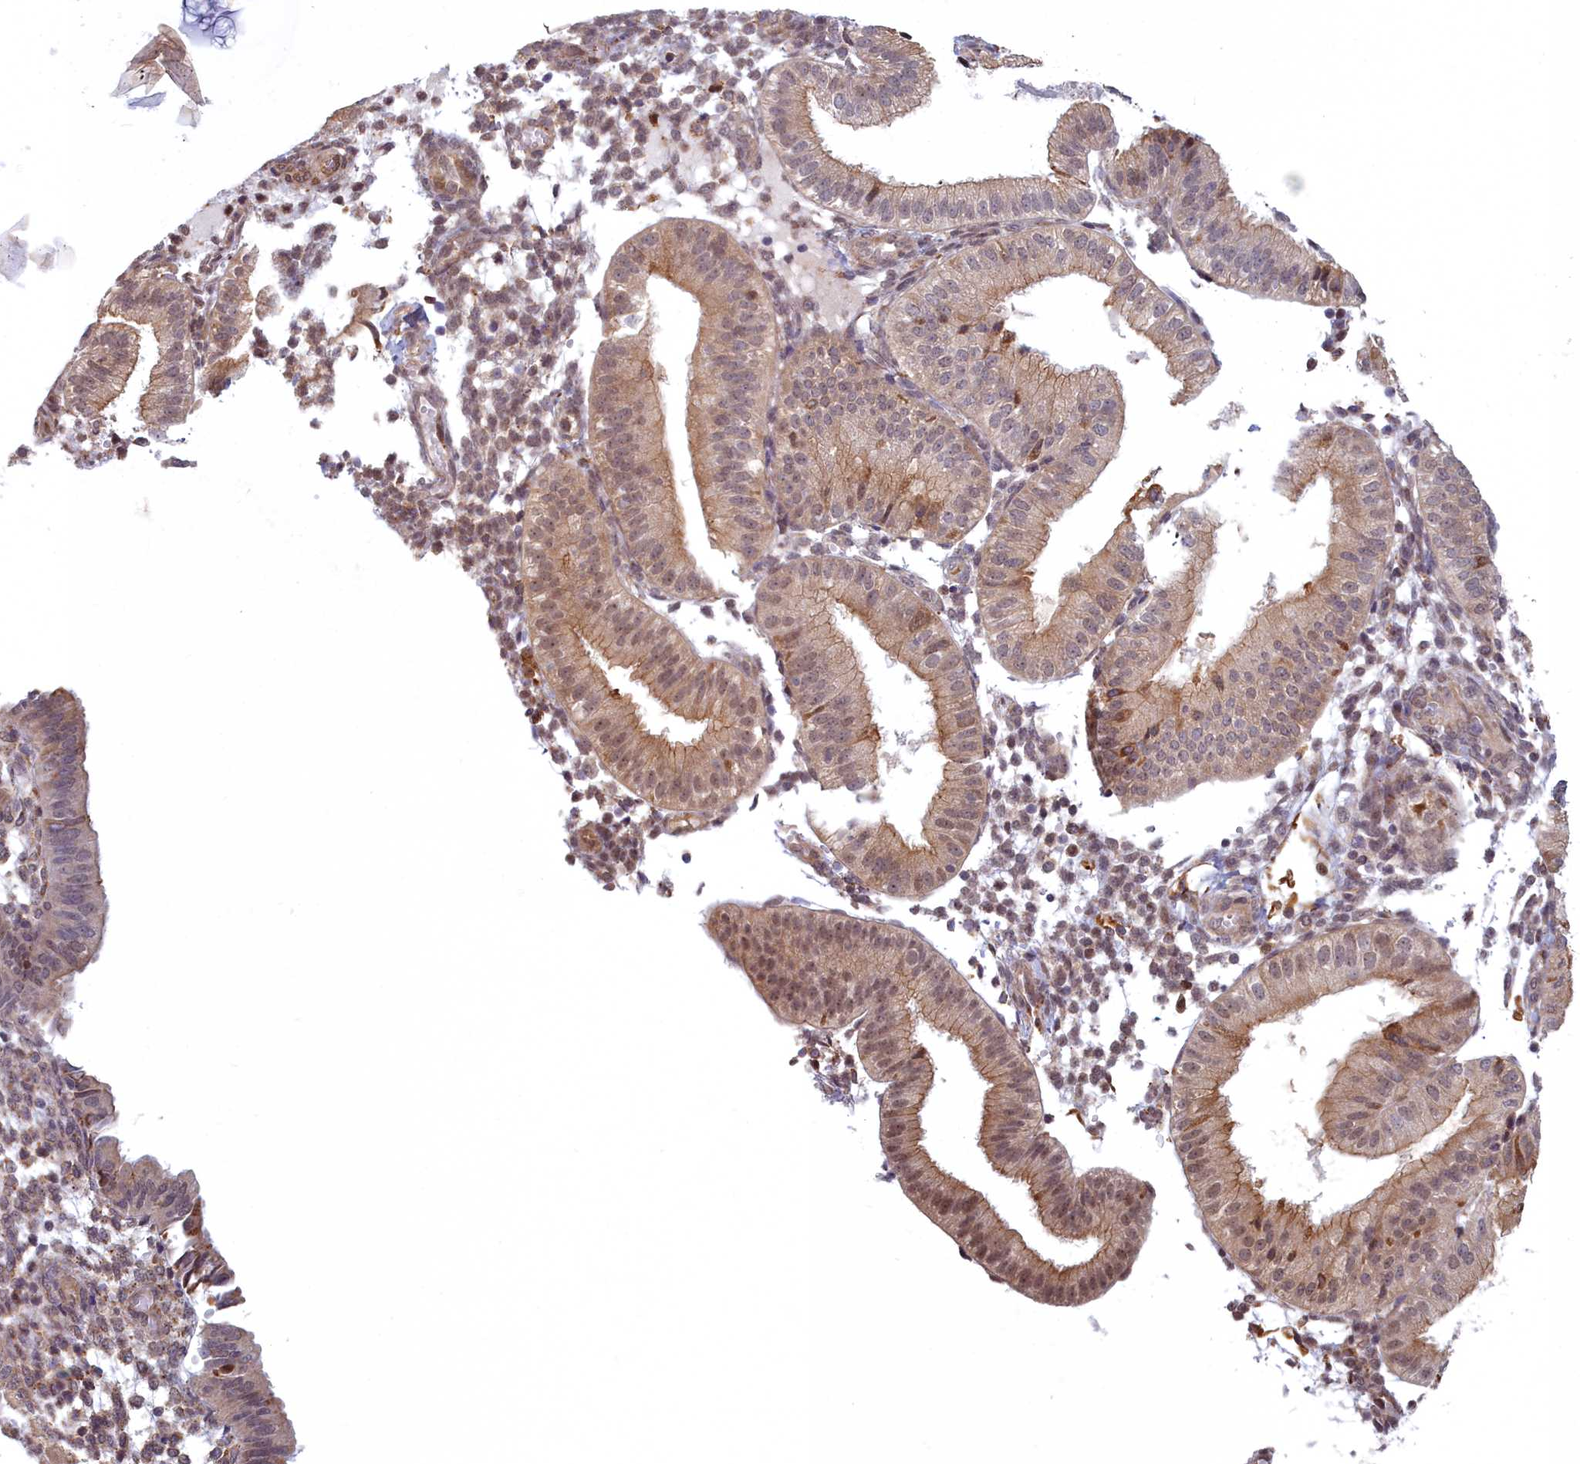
{"staining": {"intensity": "weak", "quantity": "25%-75%", "location": "cytoplasmic/membranous"}, "tissue": "endometrium", "cell_type": "Cells in endometrial stroma", "image_type": "normal", "snomed": [{"axis": "morphology", "description": "Normal tissue, NOS"}, {"axis": "topography", "description": "Endometrium"}], "caption": "Weak cytoplasmic/membranous staining for a protein is appreciated in about 25%-75% of cells in endometrial stroma of unremarkable endometrium using immunohistochemistry.", "gene": "MAK16", "patient": {"sex": "female", "age": 39}}